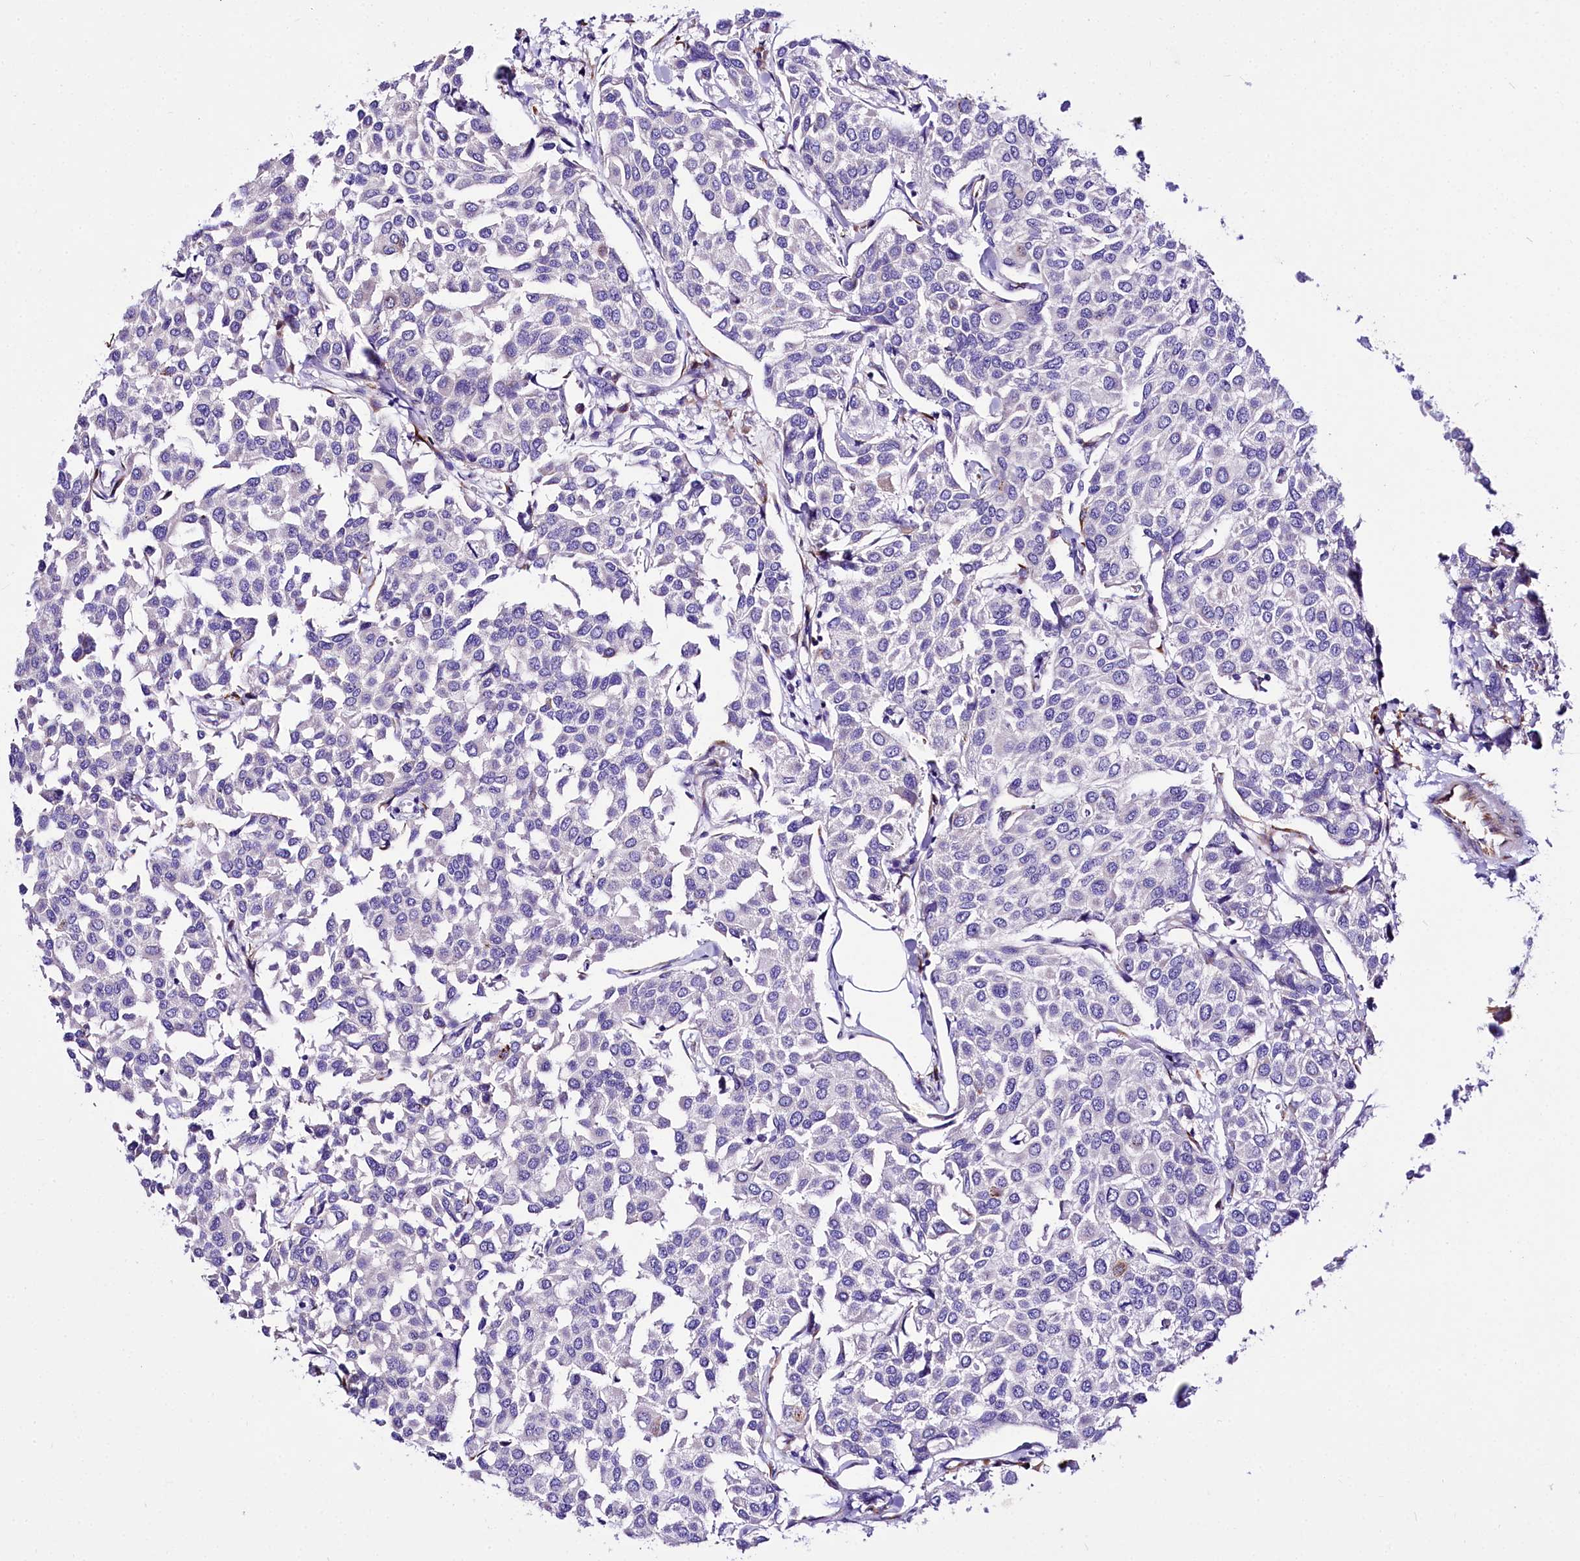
{"staining": {"intensity": "negative", "quantity": "none", "location": "none"}, "tissue": "breast cancer", "cell_type": "Tumor cells", "image_type": "cancer", "snomed": [{"axis": "morphology", "description": "Duct carcinoma"}, {"axis": "topography", "description": "Breast"}], "caption": "IHC of breast cancer (invasive ductal carcinoma) shows no positivity in tumor cells.", "gene": "A2ML1", "patient": {"sex": "female", "age": 55}}